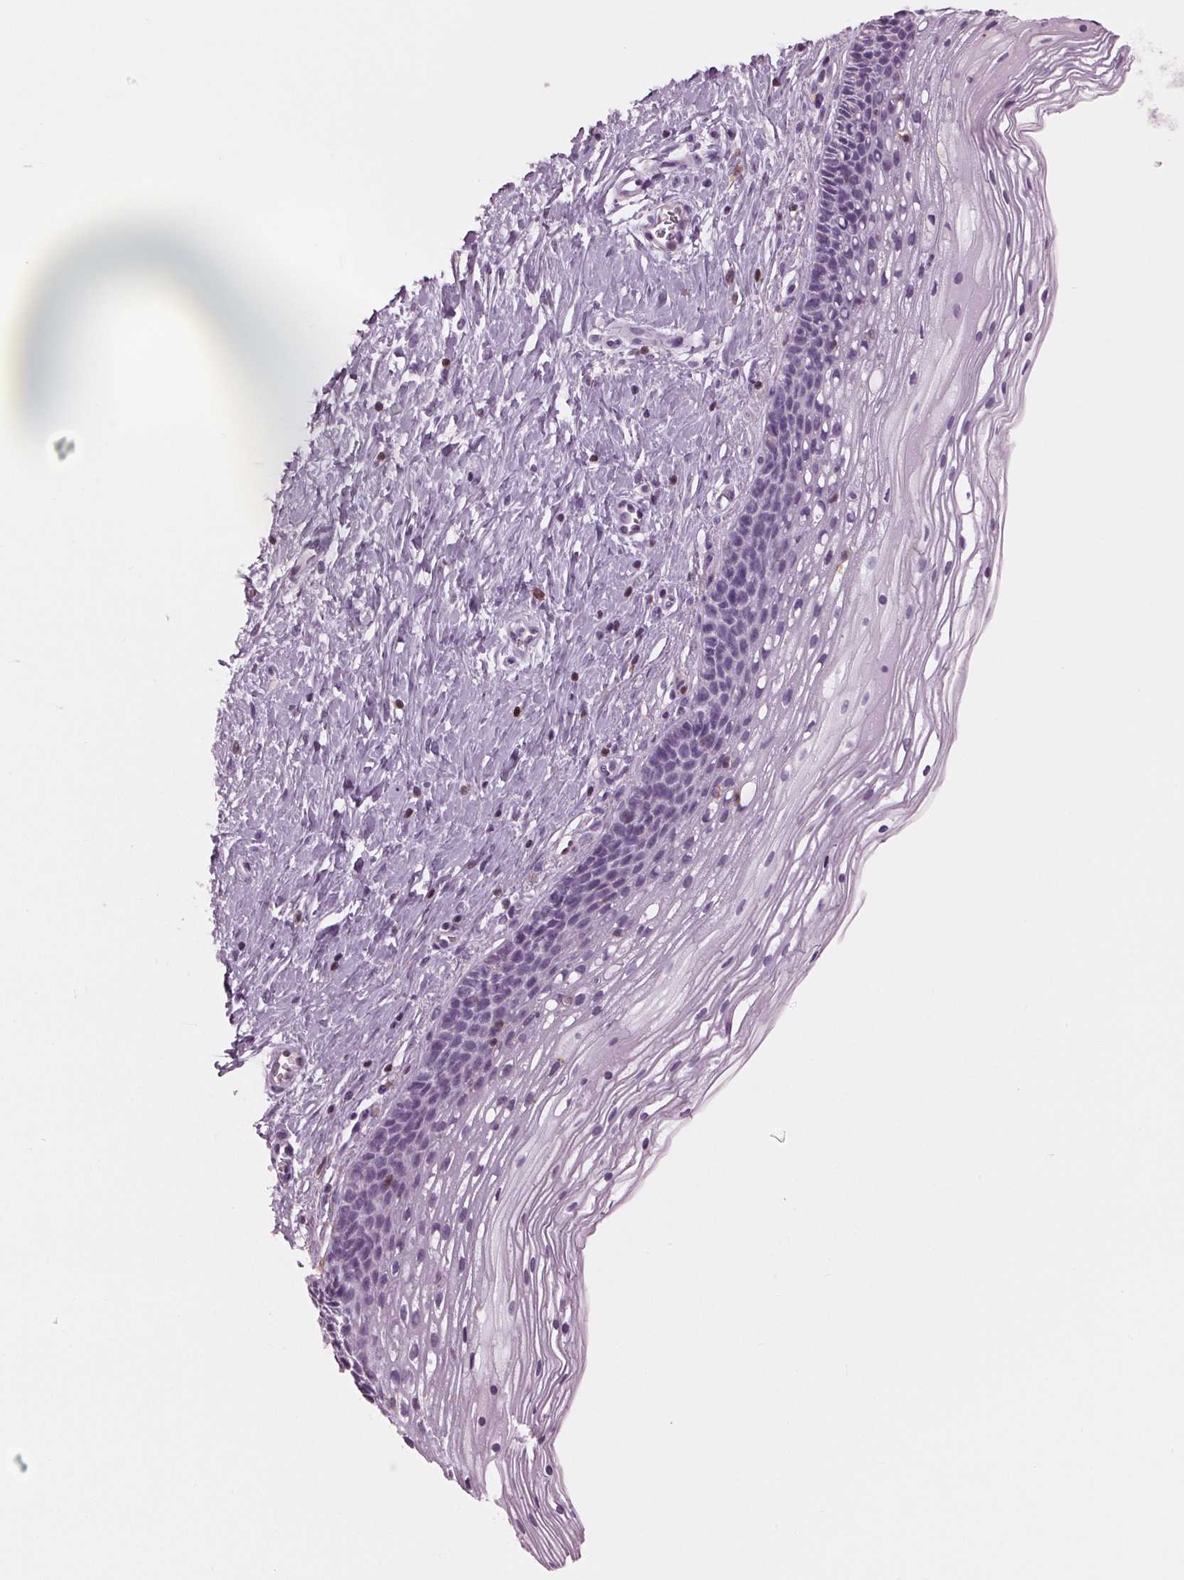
{"staining": {"intensity": "negative", "quantity": "none", "location": "none"}, "tissue": "cervix", "cell_type": "Glandular cells", "image_type": "normal", "snomed": [{"axis": "morphology", "description": "Normal tissue, NOS"}, {"axis": "topography", "description": "Cervix"}], "caption": "Immunohistochemistry of unremarkable human cervix shows no expression in glandular cells. Nuclei are stained in blue.", "gene": "BTLA", "patient": {"sex": "female", "age": 34}}